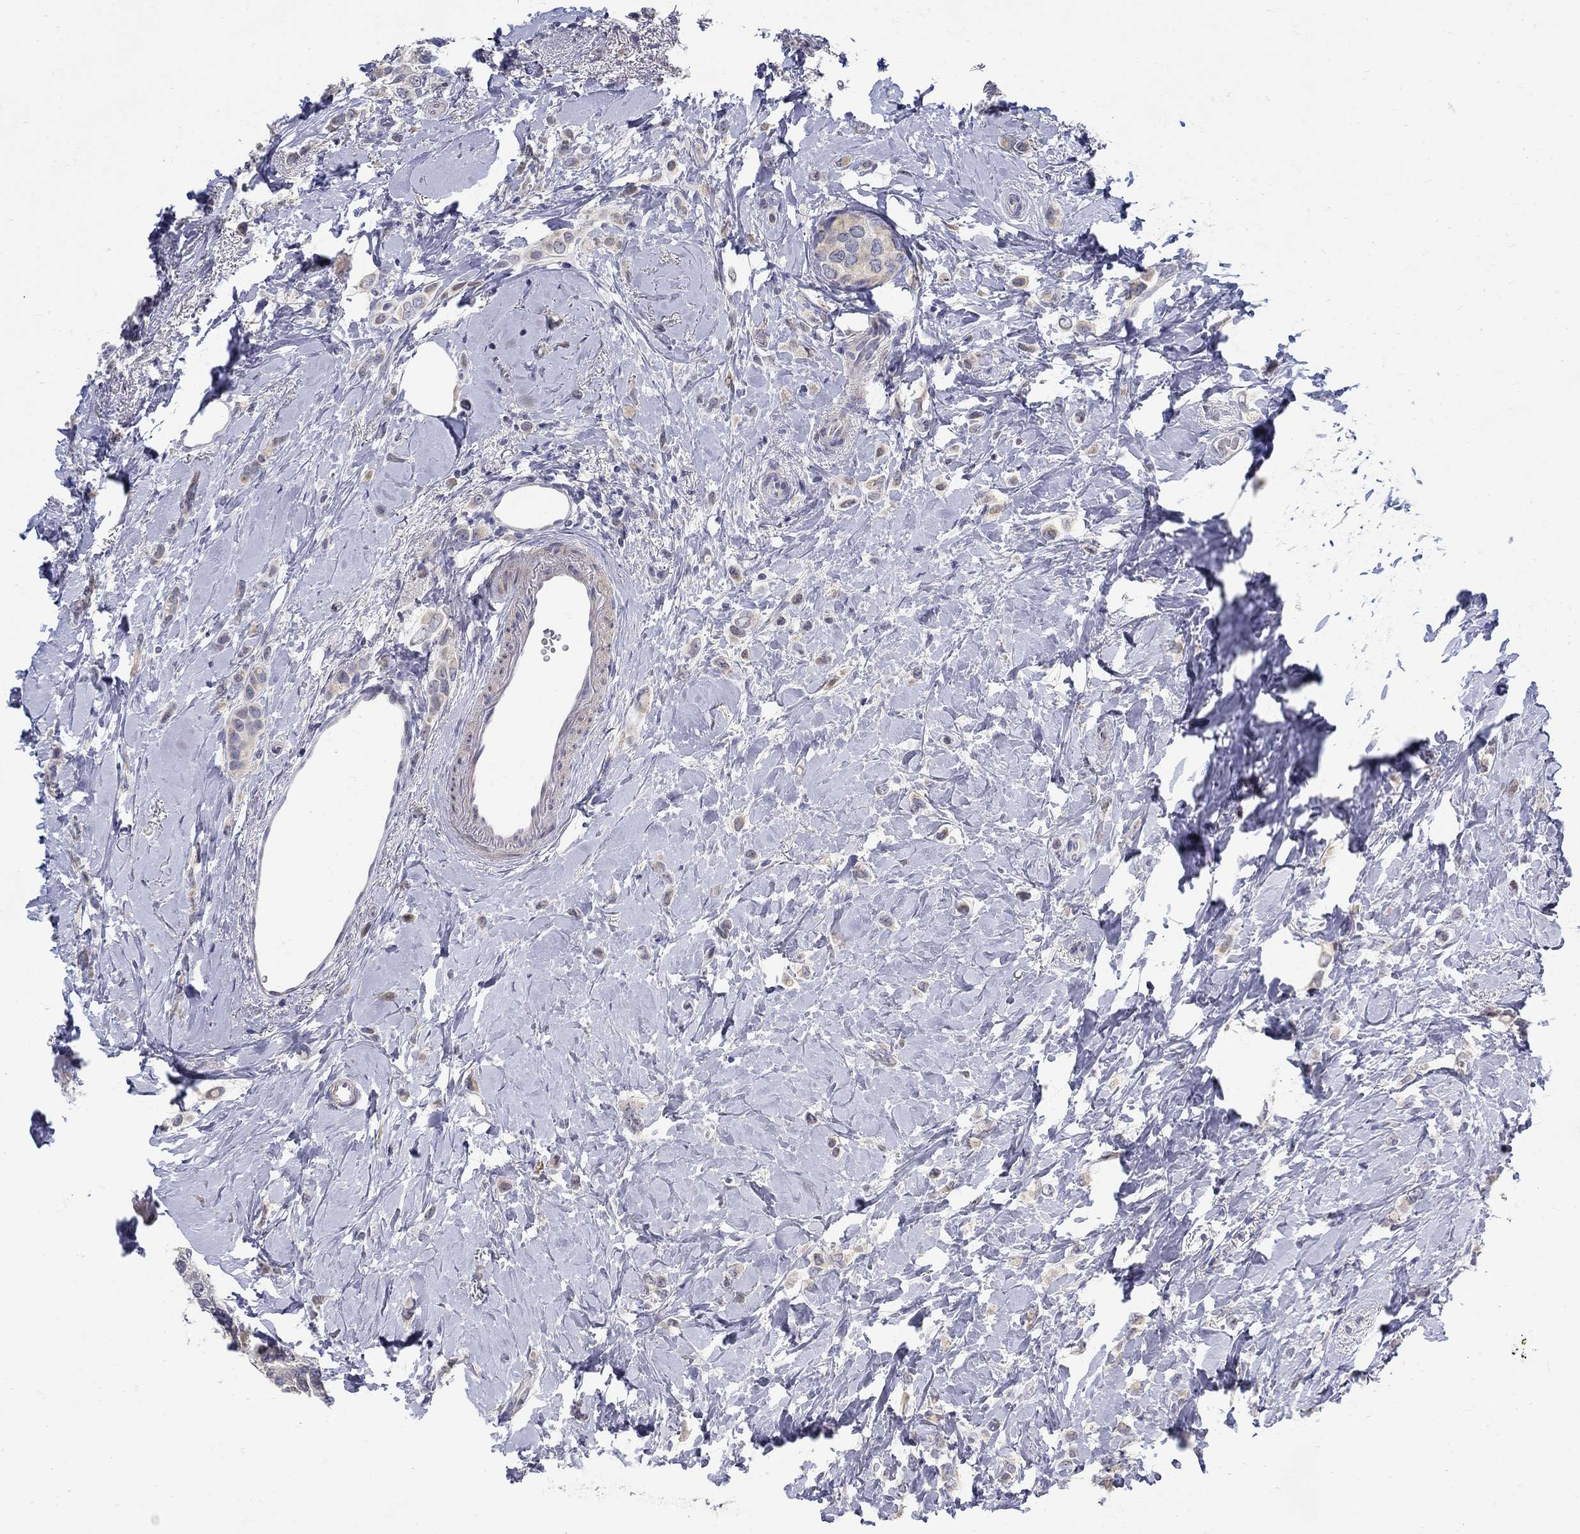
{"staining": {"intensity": "weak", "quantity": "25%-75%", "location": "cytoplasmic/membranous"}, "tissue": "breast cancer", "cell_type": "Tumor cells", "image_type": "cancer", "snomed": [{"axis": "morphology", "description": "Lobular carcinoma"}, {"axis": "topography", "description": "Breast"}], "caption": "Immunohistochemistry of human breast cancer exhibits low levels of weak cytoplasmic/membranous staining in about 25%-75% of tumor cells.", "gene": "ABCA4", "patient": {"sex": "female", "age": 66}}